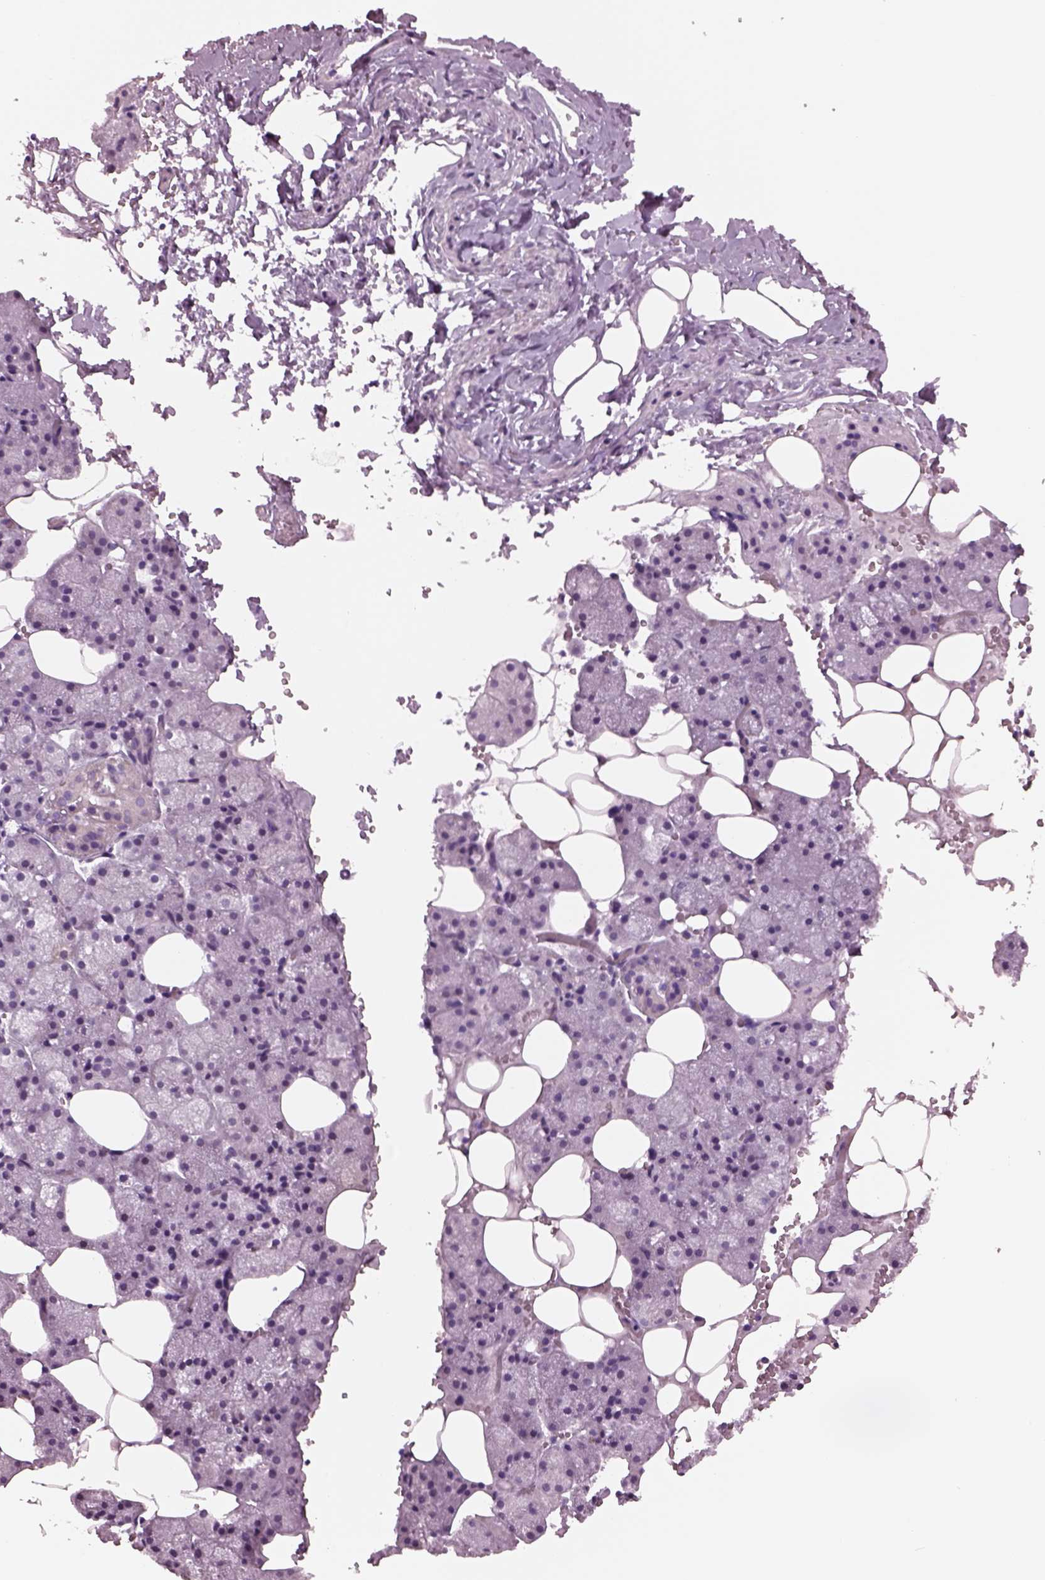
{"staining": {"intensity": "weak", "quantity": "<25%", "location": "cytoplasmic/membranous"}, "tissue": "salivary gland", "cell_type": "Glandular cells", "image_type": "normal", "snomed": [{"axis": "morphology", "description": "Normal tissue, NOS"}, {"axis": "topography", "description": "Salivary gland"}], "caption": "The immunohistochemistry (IHC) histopathology image has no significant staining in glandular cells of salivary gland. (DAB (3,3'-diaminobenzidine) IHC visualized using brightfield microscopy, high magnification).", "gene": "CYLC1", "patient": {"sex": "male", "age": 38}}